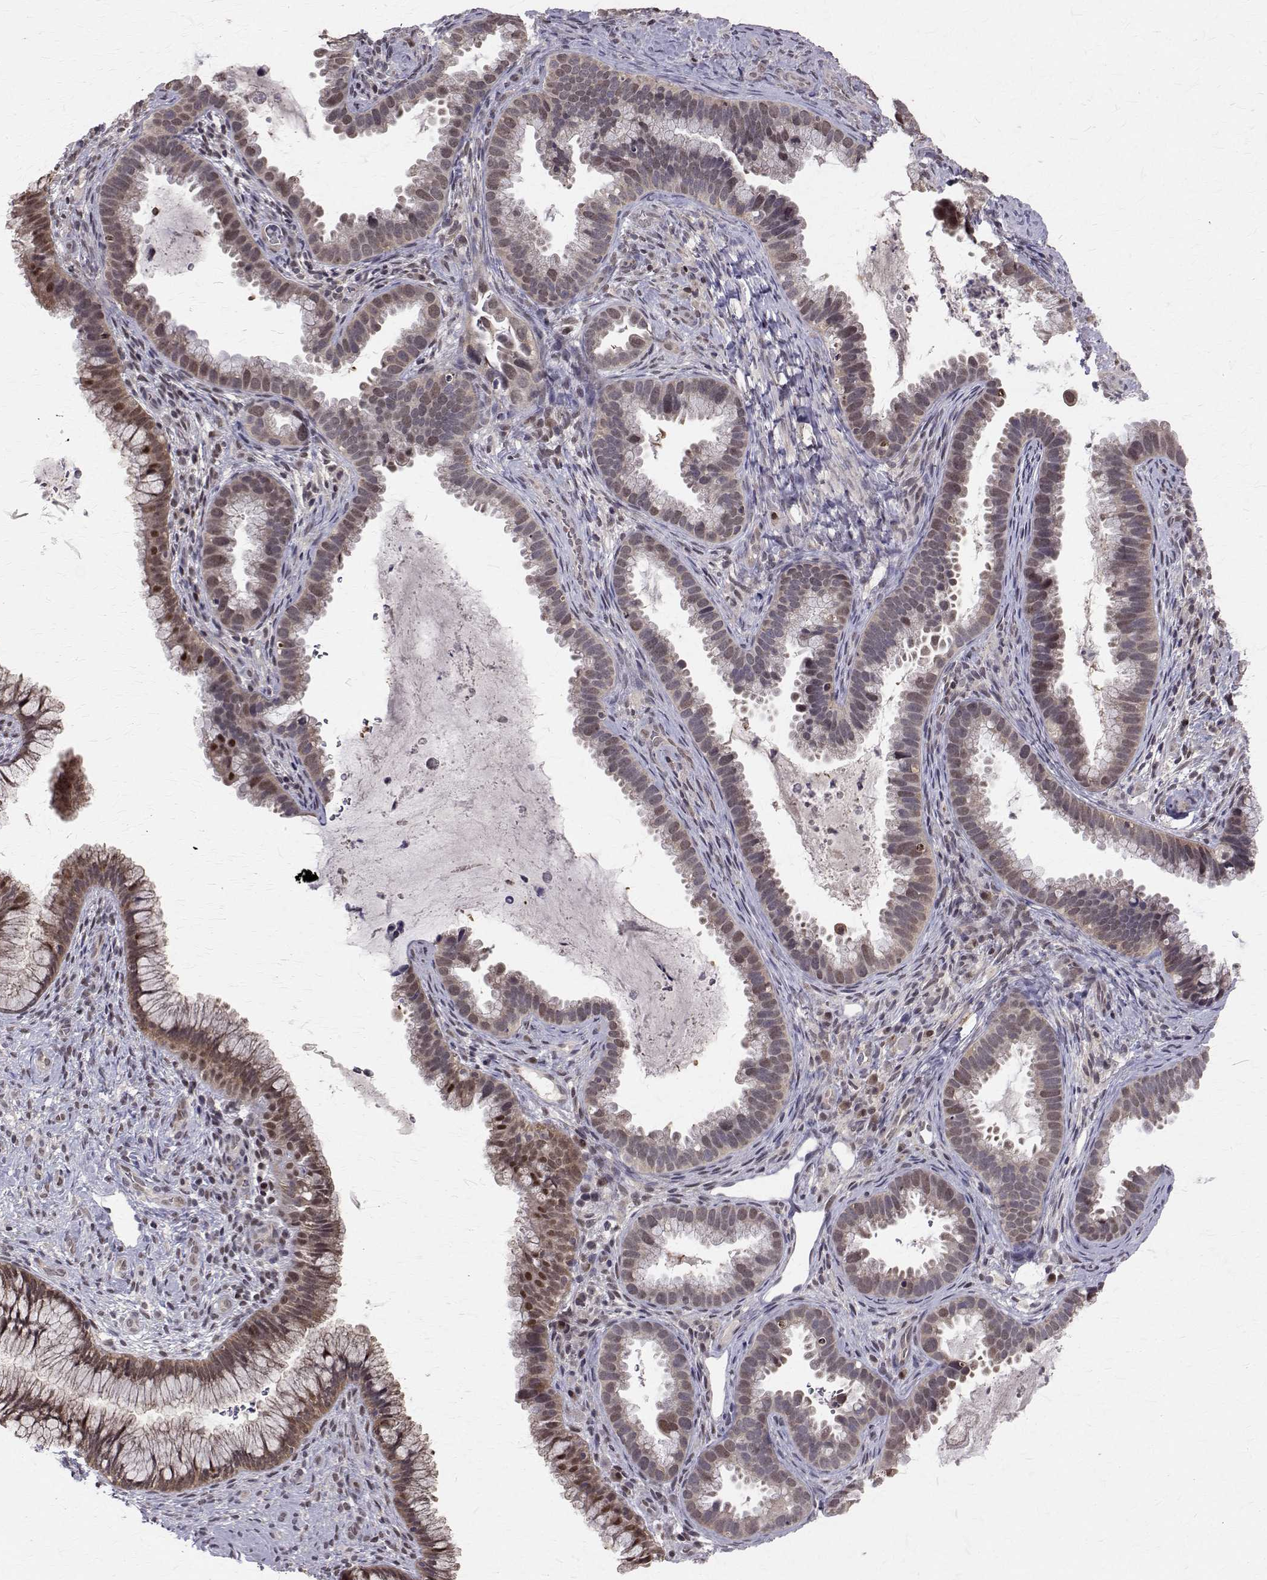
{"staining": {"intensity": "weak", "quantity": ">75%", "location": "cytoplasmic/membranous,nuclear"}, "tissue": "cervix", "cell_type": "Glandular cells", "image_type": "normal", "snomed": [{"axis": "morphology", "description": "Normal tissue, NOS"}, {"axis": "topography", "description": "Cervix"}], "caption": "This micrograph demonstrates immunohistochemistry (IHC) staining of normal cervix, with low weak cytoplasmic/membranous,nuclear expression in about >75% of glandular cells.", "gene": "NIF3L1", "patient": {"sex": "female", "age": 34}}